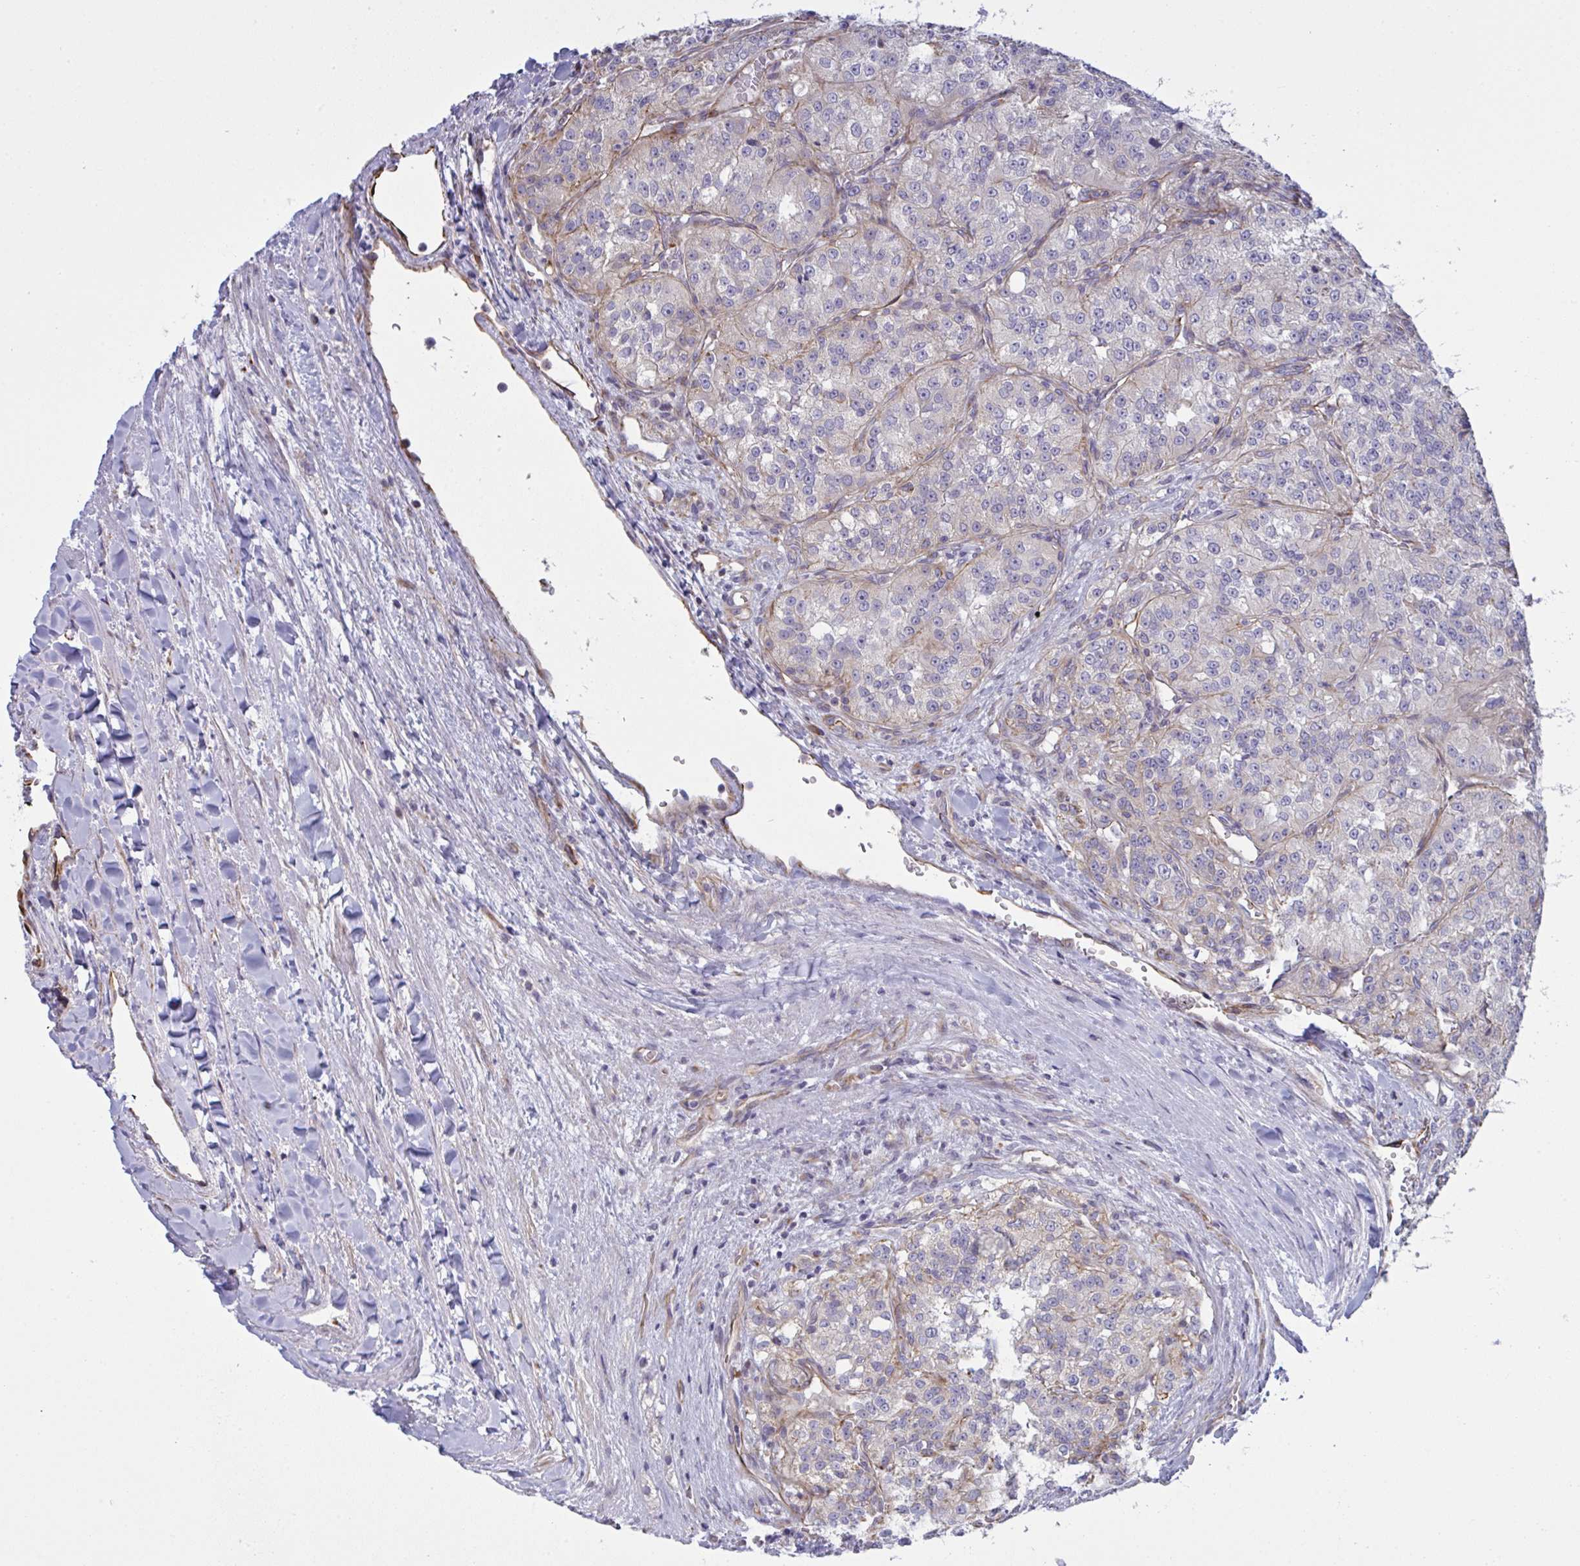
{"staining": {"intensity": "weak", "quantity": "<25%", "location": "cytoplasmic/membranous"}, "tissue": "renal cancer", "cell_type": "Tumor cells", "image_type": "cancer", "snomed": [{"axis": "morphology", "description": "Adenocarcinoma, NOS"}, {"axis": "topography", "description": "Kidney"}], "caption": "This is a photomicrograph of immunohistochemistry staining of renal cancer, which shows no staining in tumor cells.", "gene": "DCBLD1", "patient": {"sex": "female", "age": 63}}